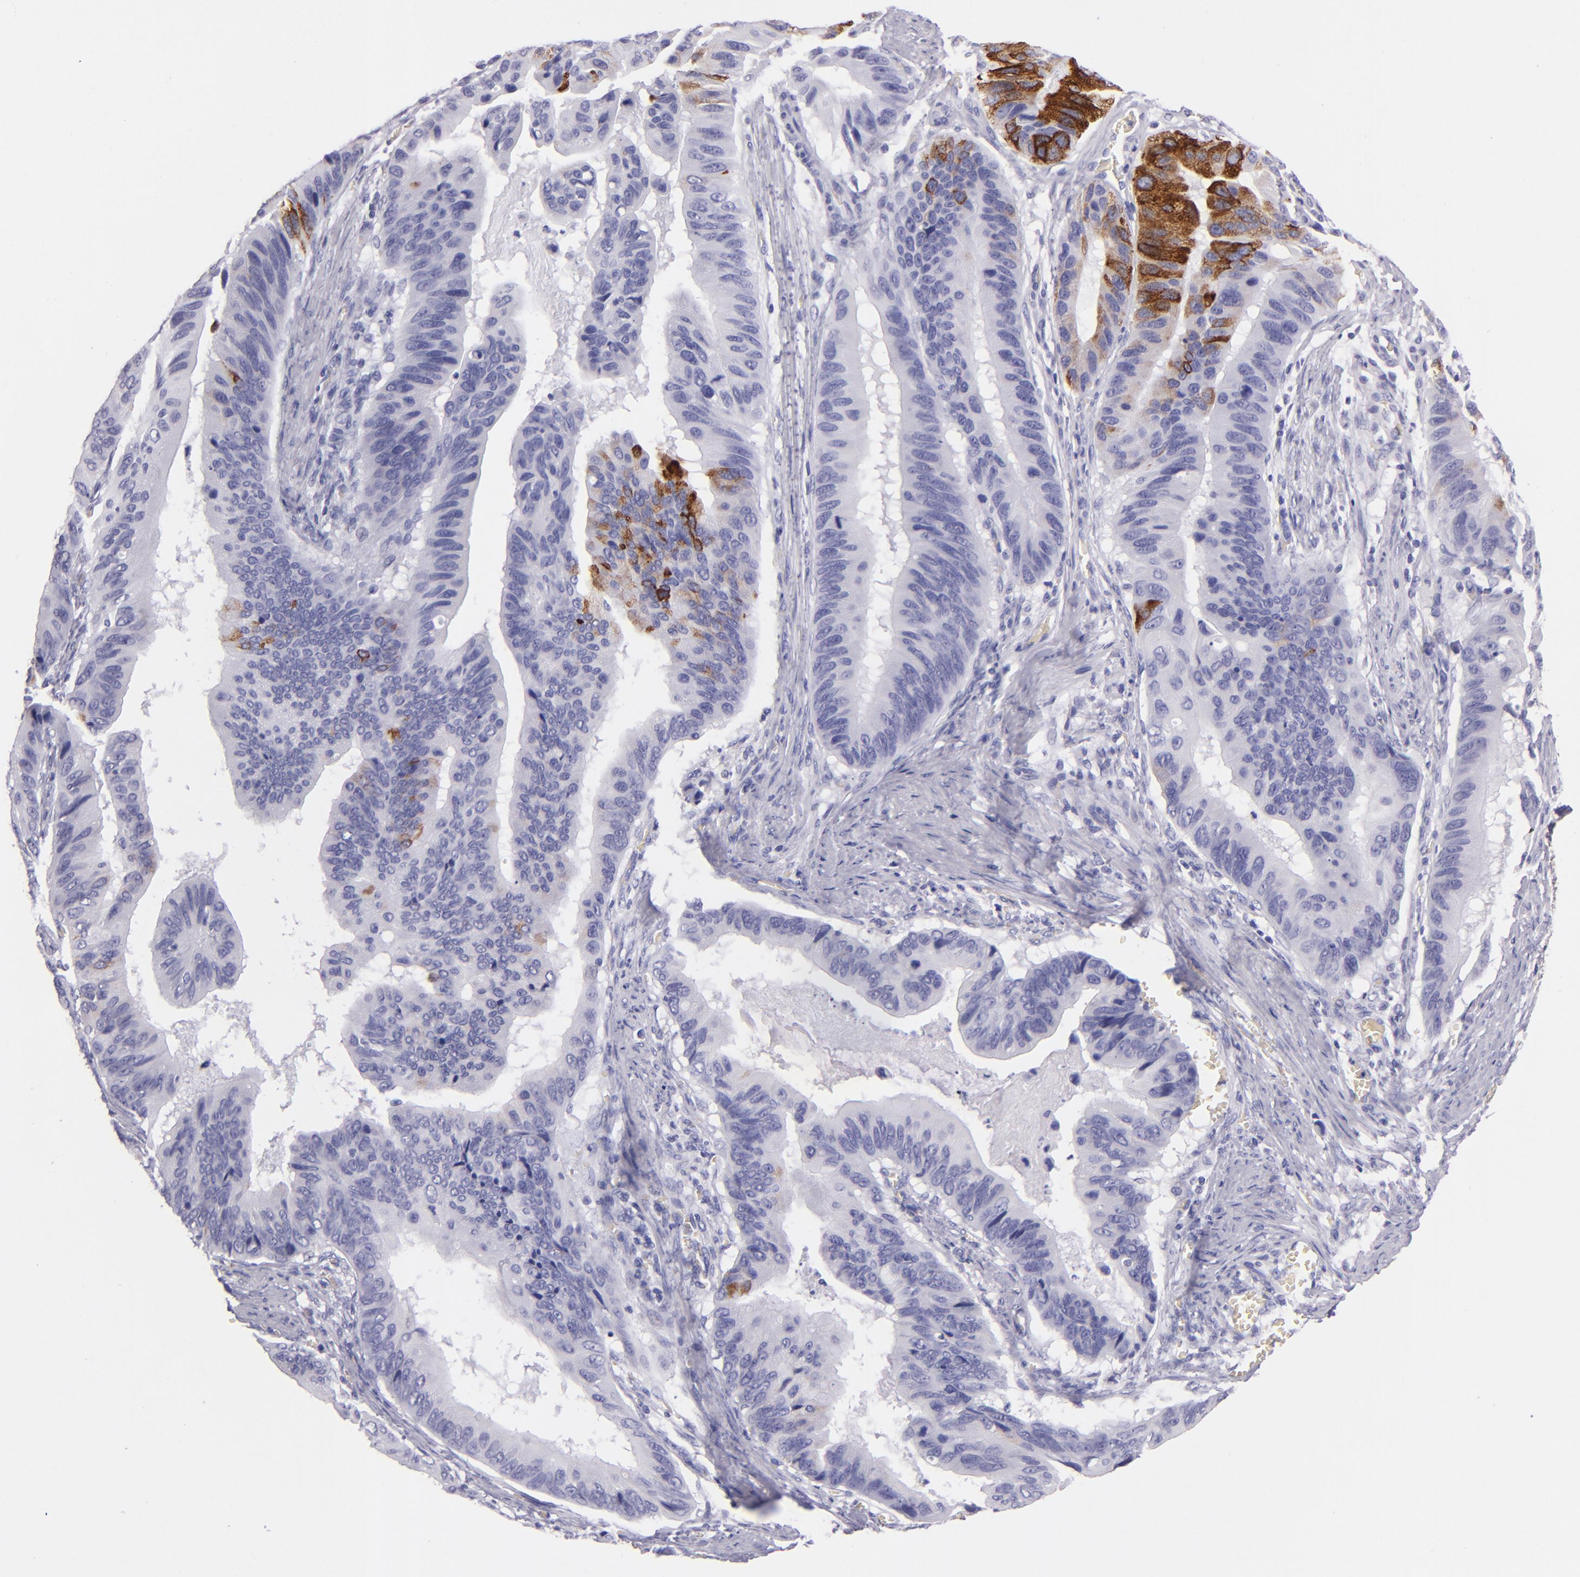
{"staining": {"intensity": "strong", "quantity": "<25%", "location": "cytoplasmic/membranous"}, "tissue": "stomach cancer", "cell_type": "Tumor cells", "image_type": "cancer", "snomed": [{"axis": "morphology", "description": "Adenocarcinoma, NOS"}, {"axis": "topography", "description": "Stomach, upper"}], "caption": "Strong cytoplasmic/membranous staining is appreciated in approximately <25% of tumor cells in stomach cancer (adenocarcinoma). The staining was performed using DAB to visualize the protein expression in brown, while the nuclei were stained in blue with hematoxylin (Magnification: 20x).", "gene": "MUC5AC", "patient": {"sex": "male", "age": 80}}